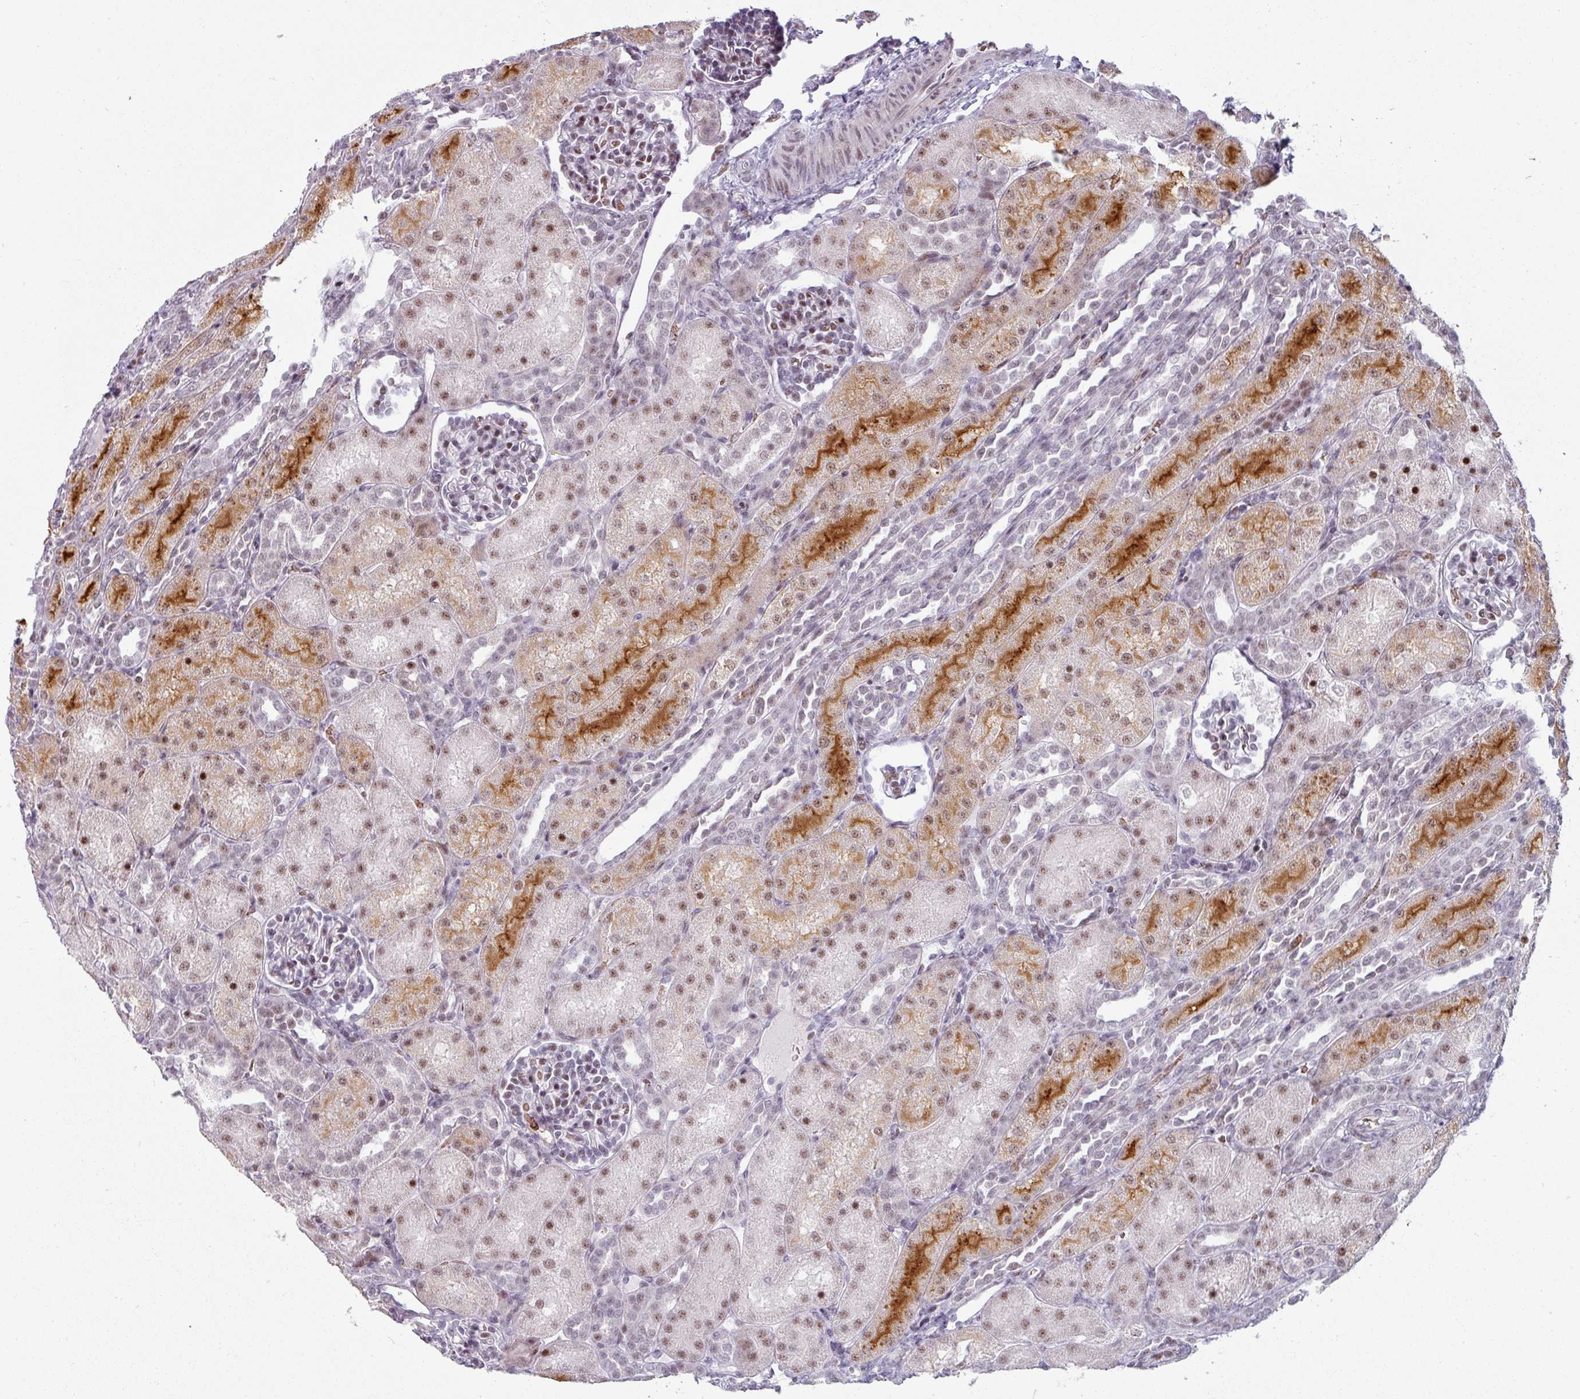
{"staining": {"intensity": "moderate", "quantity": "25%-75%", "location": "nuclear"}, "tissue": "kidney", "cell_type": "Cells in glomeruli", "image_type": "normal", "snomed": [{"axis": "morphology", "description": "Normal tissue, NOS"}, {"axis": "topography", "description": "Kidney"}], "caption": "Protein analysis of unremarkable kidney displays moderate nuclear staining in about 25%-75% of cells in glomeruli. (DAB = brown stain, brightfield microscopy at high magnification).", "gene": "NCOR1", "patient": {"sex": "male", "age": 1}}